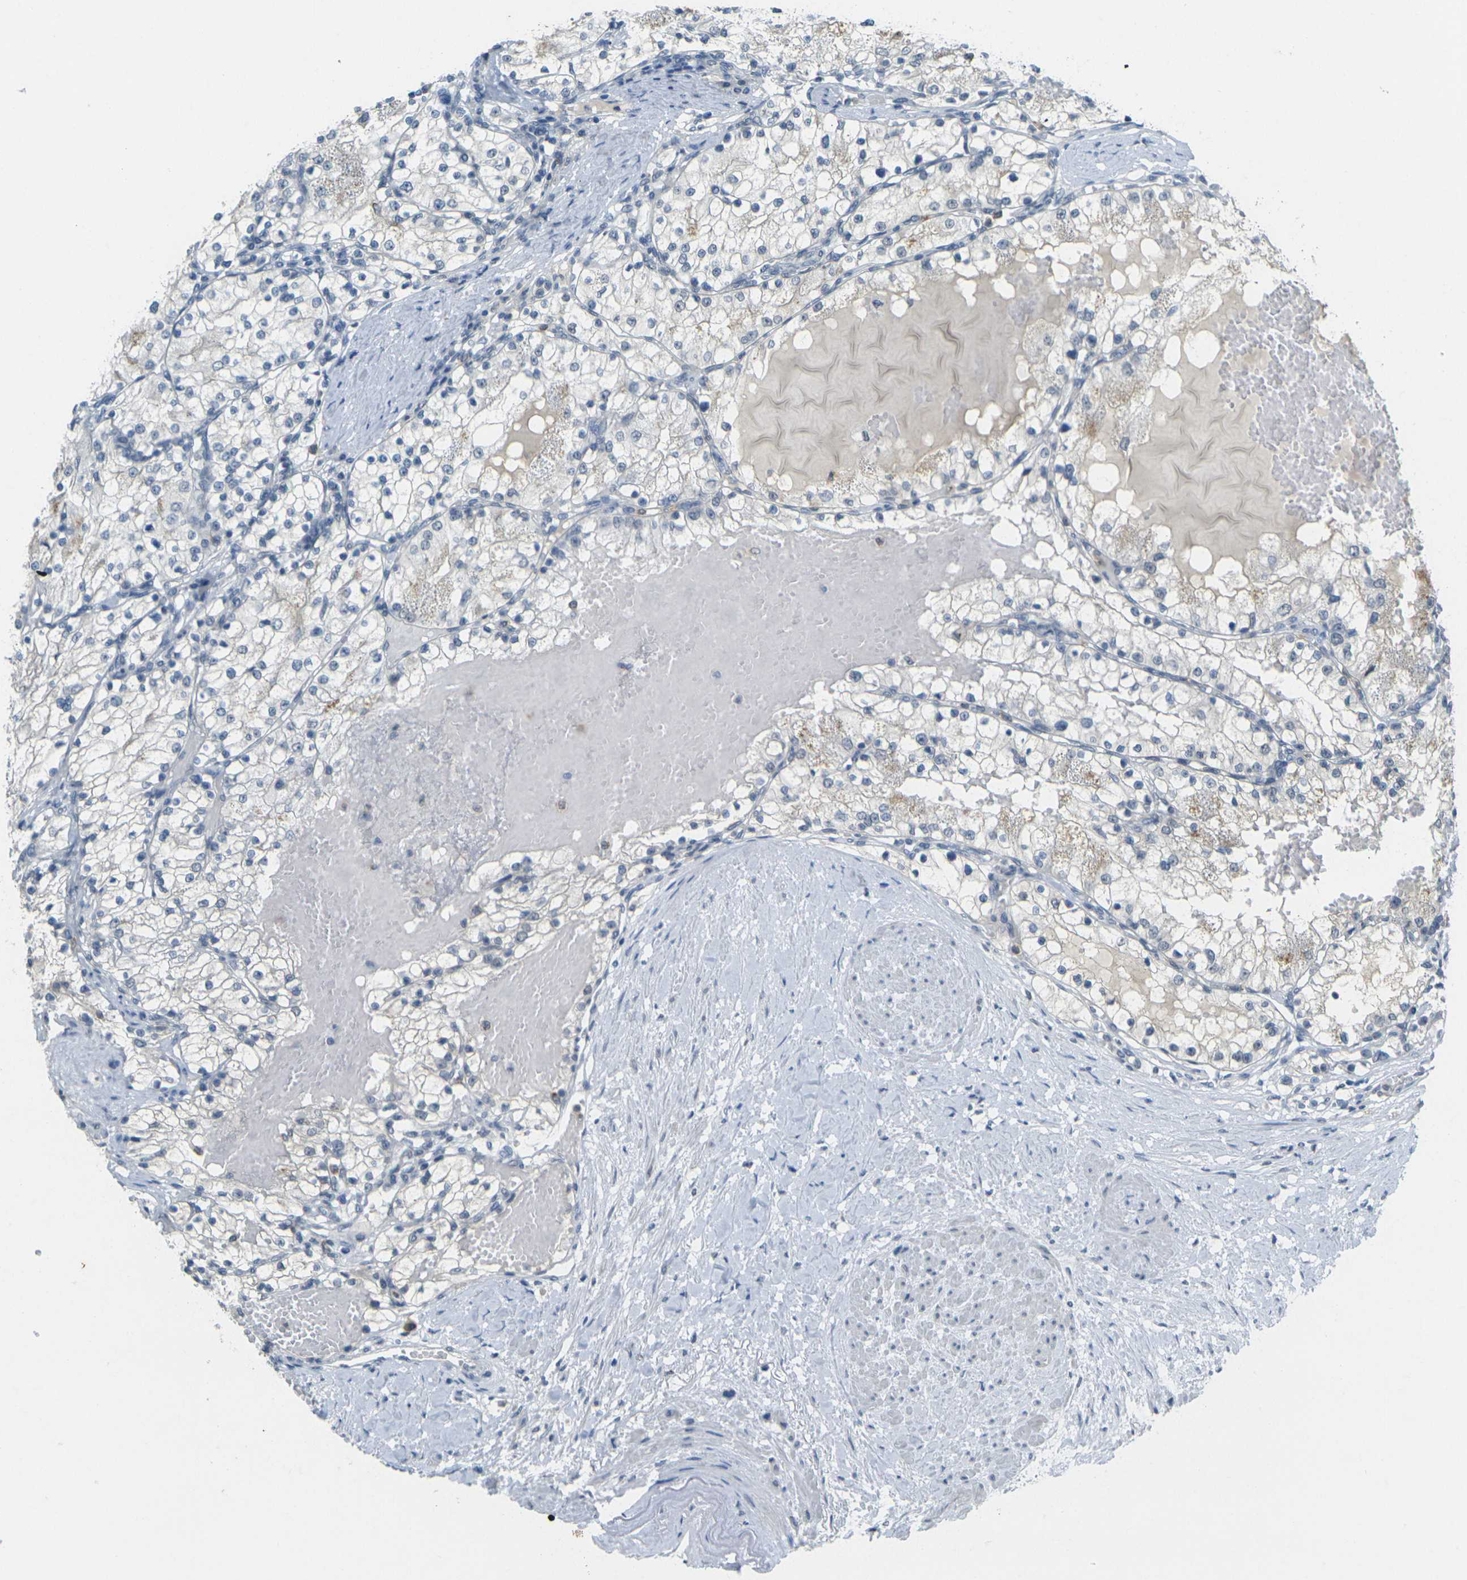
{"staining": {"intensity": "weak", "quantity": "<25%", "location": "cytoplasmic/membranous"}, "tissue": "renal cancer", "cell_type": "Tumor cells", "image_type": "cancer", "snomed": [{"axis": "morphology", "description": "Adenocarcinoma, NOS"}, {"axis": "topography", "description": "Kidney"}], "caption": "Immunohistochemistry (IHC) histopathology image of neoplastic tissue: human renal cancer (adenocarcinoma) stained with DAB (3,3'-diaminobenzidine) shows no significant protein positivity in tumor cells.", "gene": "SPTBN2", "patient": {"sex": "male", "age": 68}}